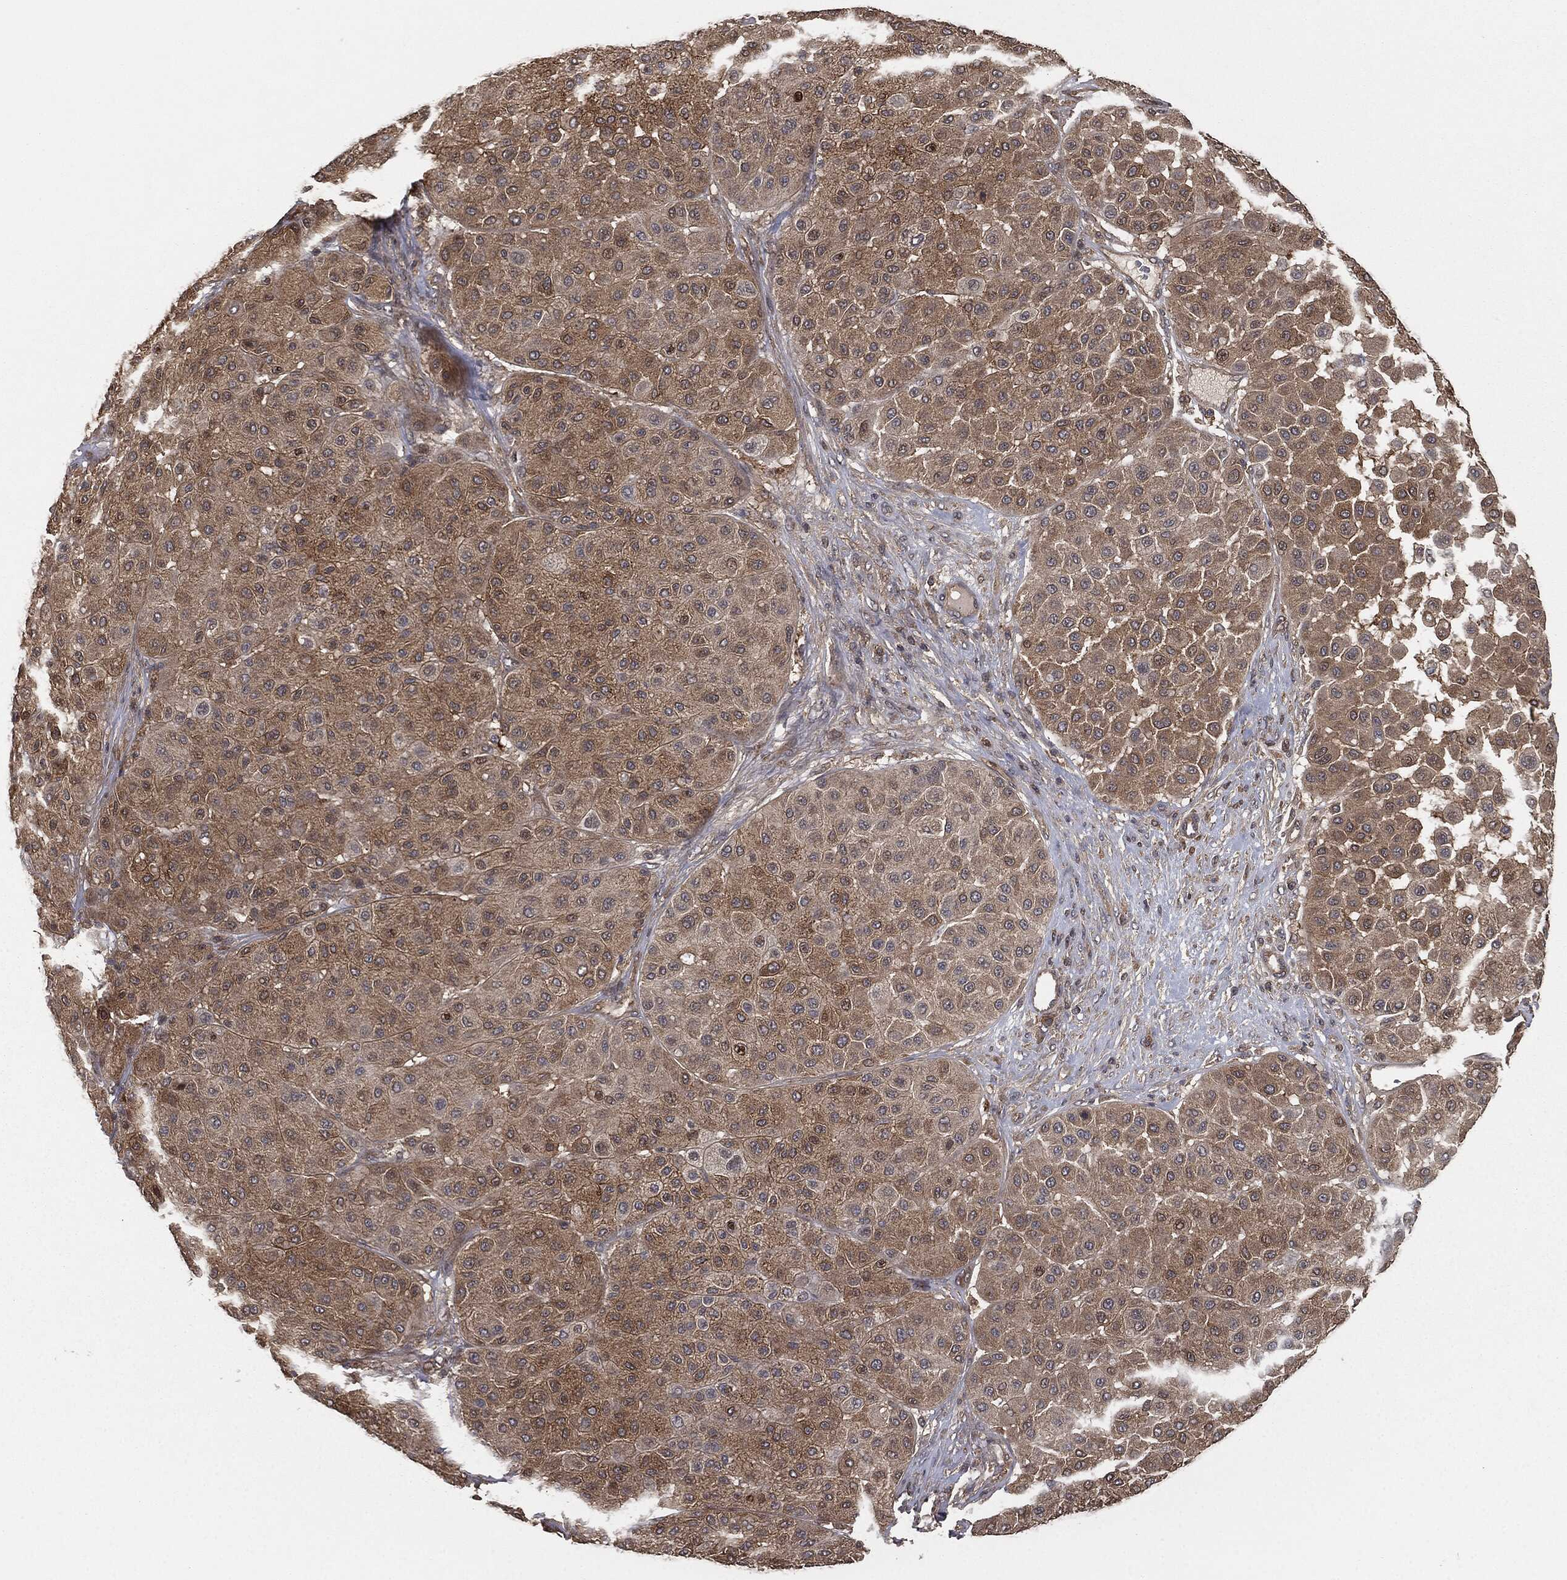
{"staining": {"intensity": "moderate", "quantity": ">75%", "location": "cytoplasmic/membranous"}, "tissue": "melanoma", "cell_type": "Tumor cells", "image_type": "cancer", "snomed": [{"axis": "morphology", "description": "Malignant melanoma, Metastatic site"}, {"axis": "topography", "description": "Smooth muscle"}], "caption": "Moderate cytoplasmic/membranous positivity is present in approximately >75% of tumor cells in melanoma.", "gene": "ERBIN", "patient": {"sex": "male", "age": 41}}